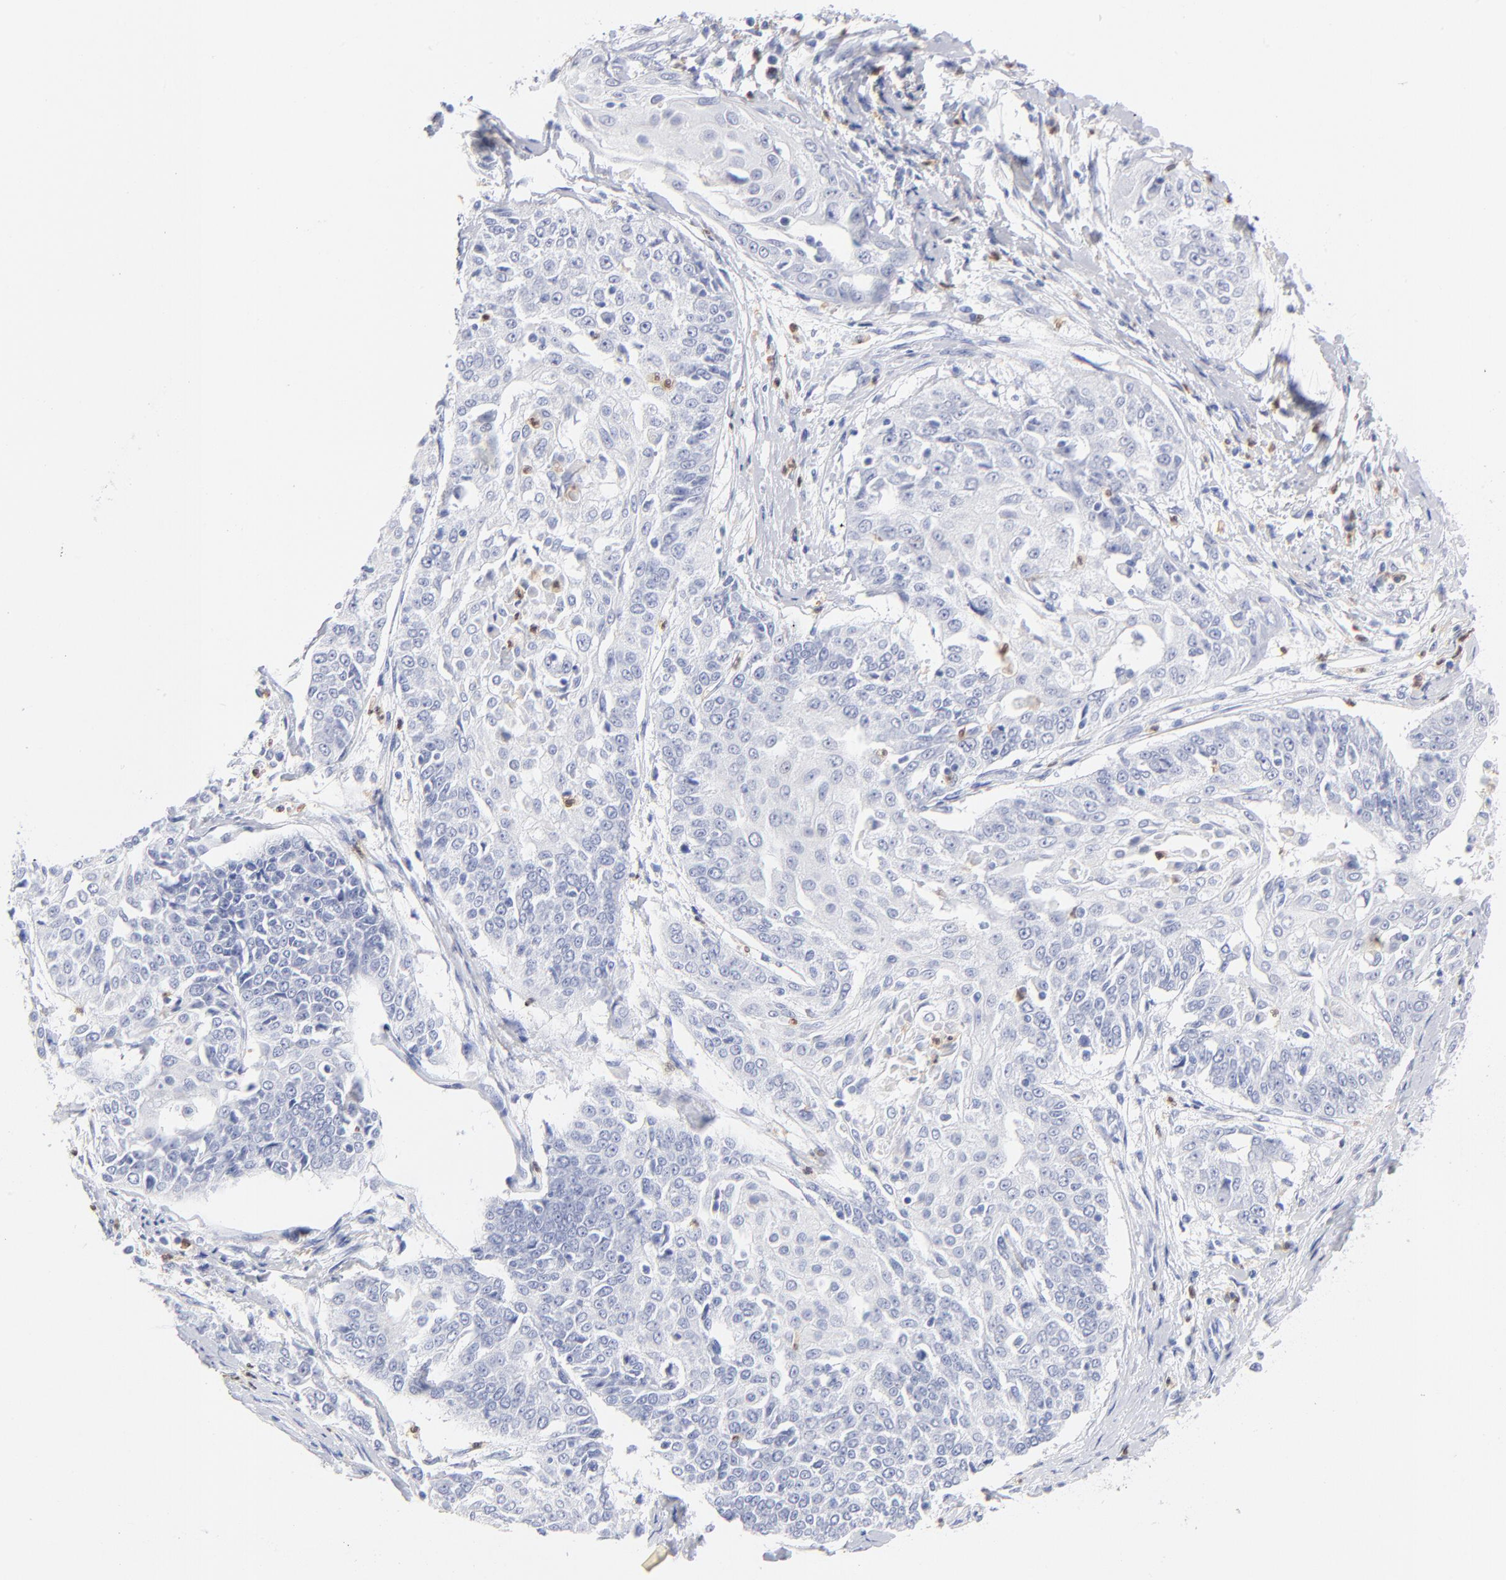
{"staining": {"intensity": "negative", "quantity": "none", "location": "none"}, "tissue": "cervical cancer", "cell_type": "Tumor cells", "image_type": "cancer", "snomed": [{"axis": "morphology", "description": "Squamous cell carcinoma, NOS"}, {"axis": "topography", "description": "Cervix"}], "caption": "IHC of human cervical squamous cell carcinoma shows no expression in tumor cells. The staining is performed using DAB brown chromogen with nuclei counter-stained in using hematoxylin.", "gene": "ARG1", "patient": {"sex": "female", "age": 64}}